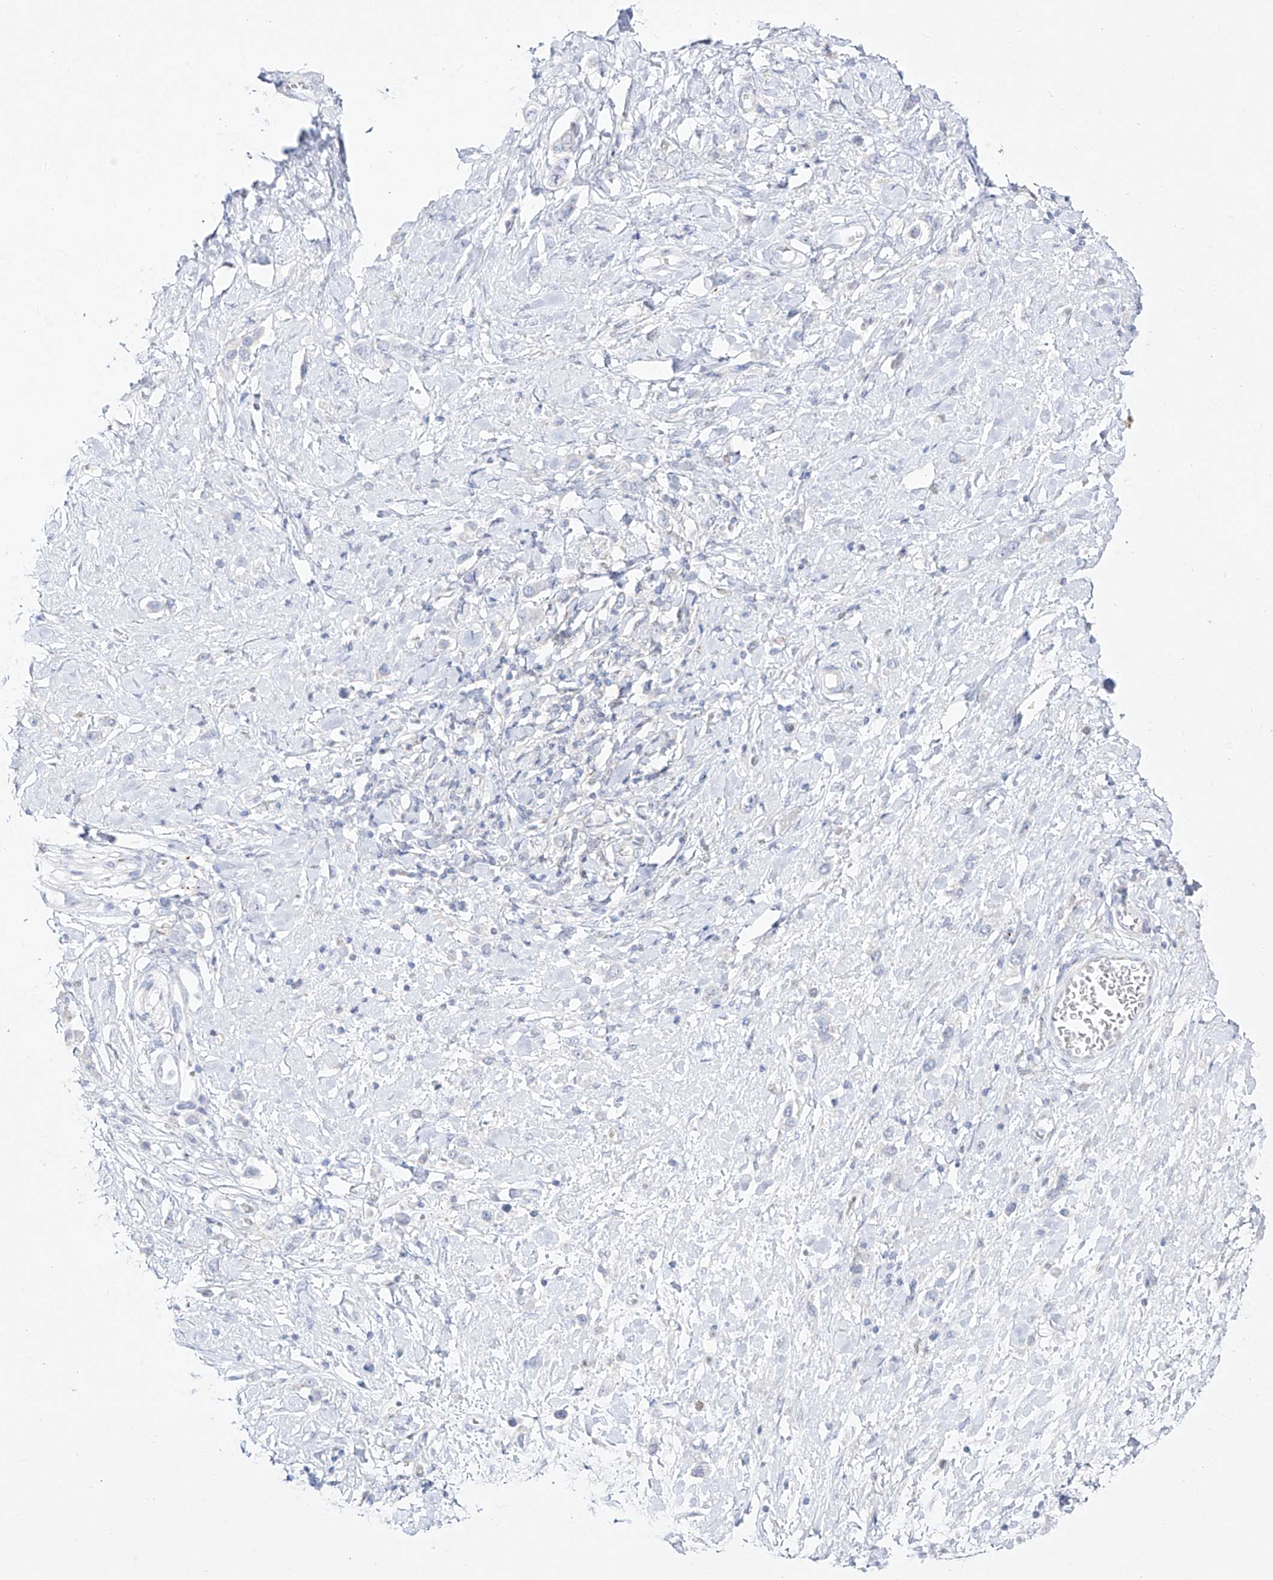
{"staining": {"intensity": "negative", "quantity": "none", "location": "none"}, "tissue": "stomach cancer", "cell_type": "Tumor cells", "image_type": "cancer", "snomed": [{"axis": "morphology", "description": "Adenocarcinoma, NOS"}, {"axis": "topography", "description": "Stomach"}], "caption": "Immunohistochemistry (IHC) histopathology image of human adenocarcinoma (stomach) stained for a protein (brown), which reveals no expression in tumor cells.", "gene": "DMKN", "patient": {"sex": "female", "age": 65}}